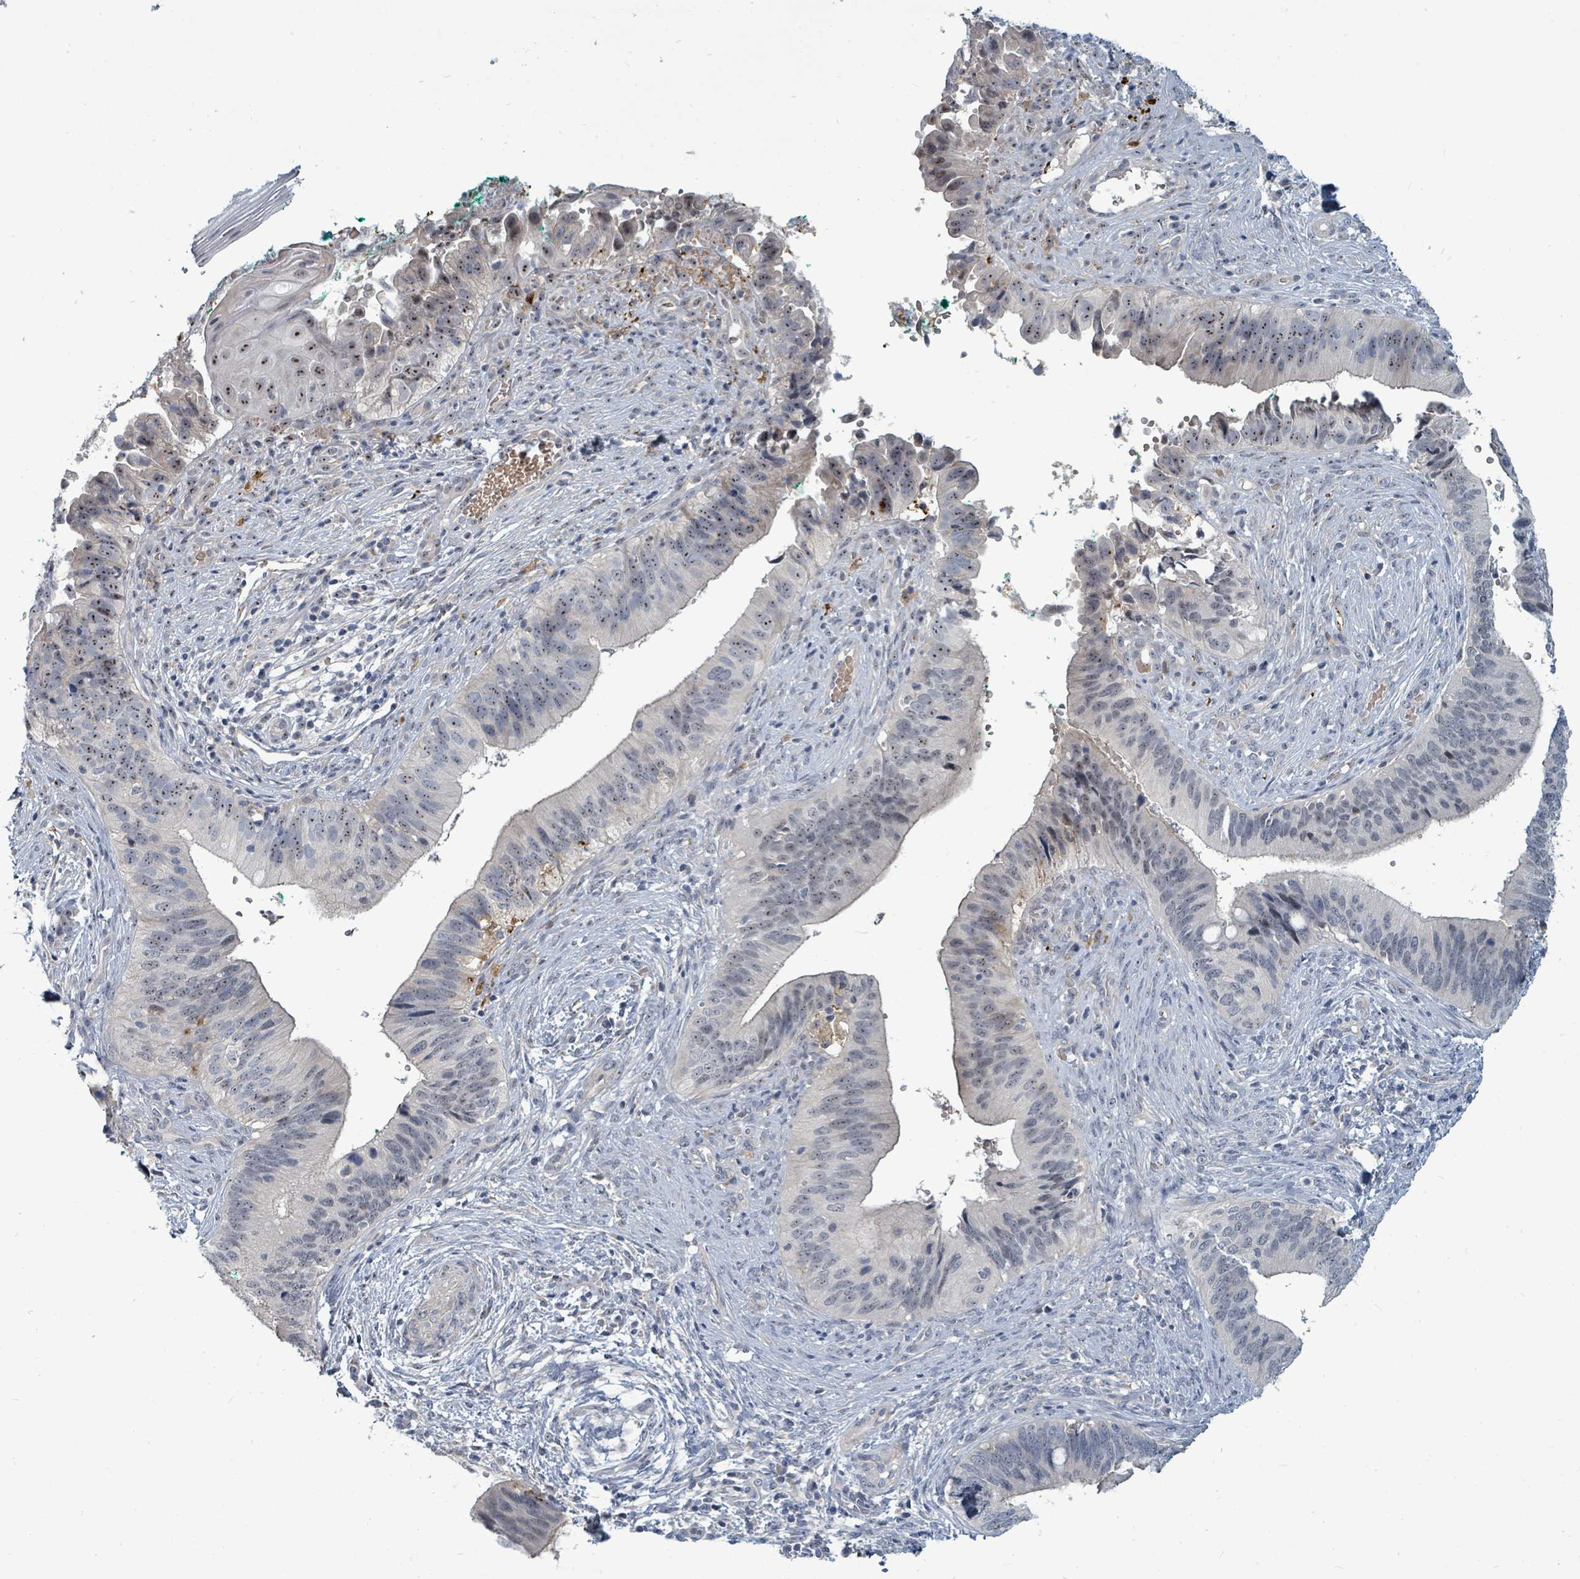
{"staining": {"intensity": "moderate", "quantity": "<25%", "location": "nuclear"}, "tissue": "cervical cancer", "cell_type": "Tumor cells", "image_type": "cancer", "snomed": [{"axis": "morphology", "description": "Adenocarcinoma, NOS"}, {"axis": "topography", "description": "Cervix"}], "caption": "A low amount of moderate nuclear expression is seen in approximately <25% of tumor cells in cervical cancer tissue.", "gene": "TRDMT1", "patient": {"sex": "female", "age": 42}}